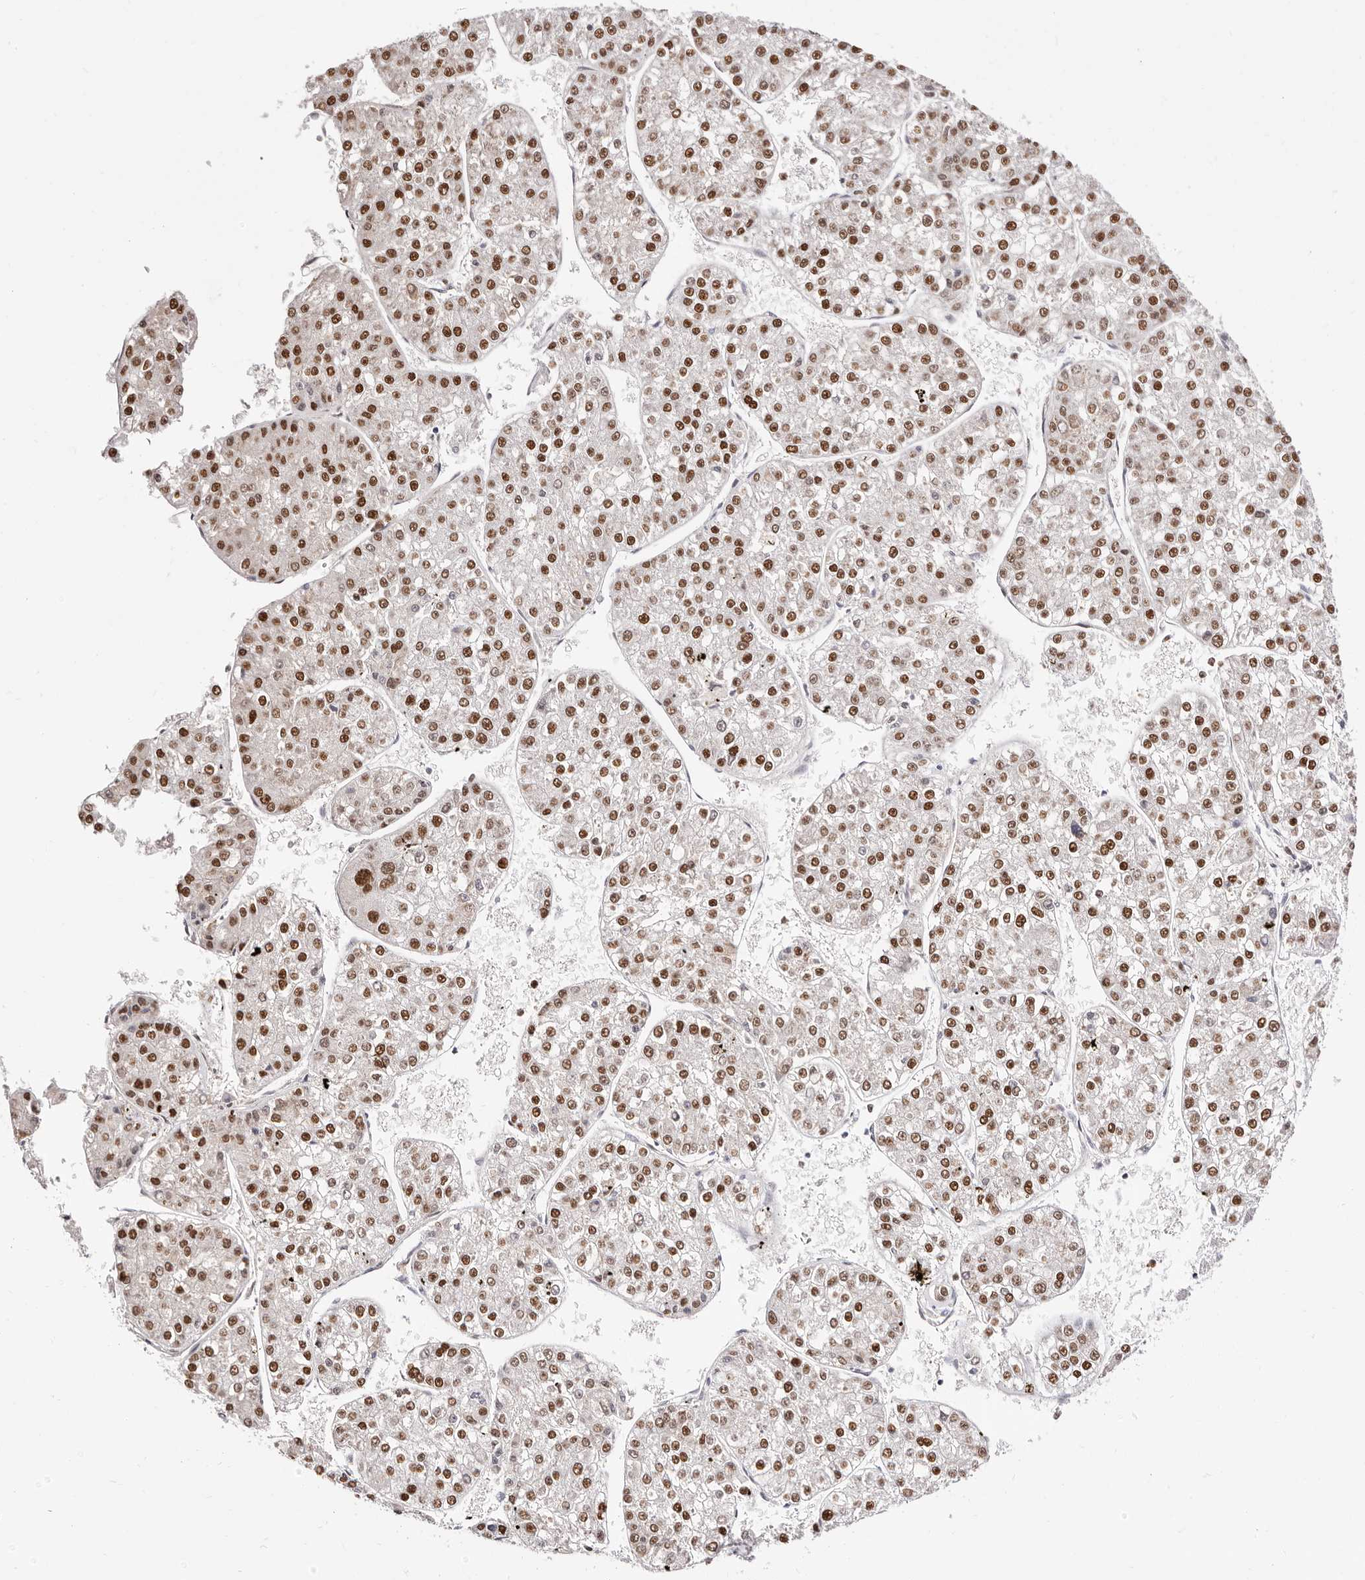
{"staining": {"intensity": "strong", "quantity": ">75%", "location": "nuclear"}, "tissue": "liver cancer", "cell_type": "Tumor cells", "image_type": "cancer", "snomed": [{"axis": "morphology", "description": "Carcinoma, Hepatocellular, NOS"}, {"axis": "topography", "description": "Liver"}], "caption": "Protein positivity by IHC reveals strong nuclear expression in about >75% of tumor cells in liver hepatocellular carcinoma. (DAB IHC, brown staining for protein, blue staining for nuclei).", "gene": "TKT", "patient": {"sex": "female", "age": 73}}